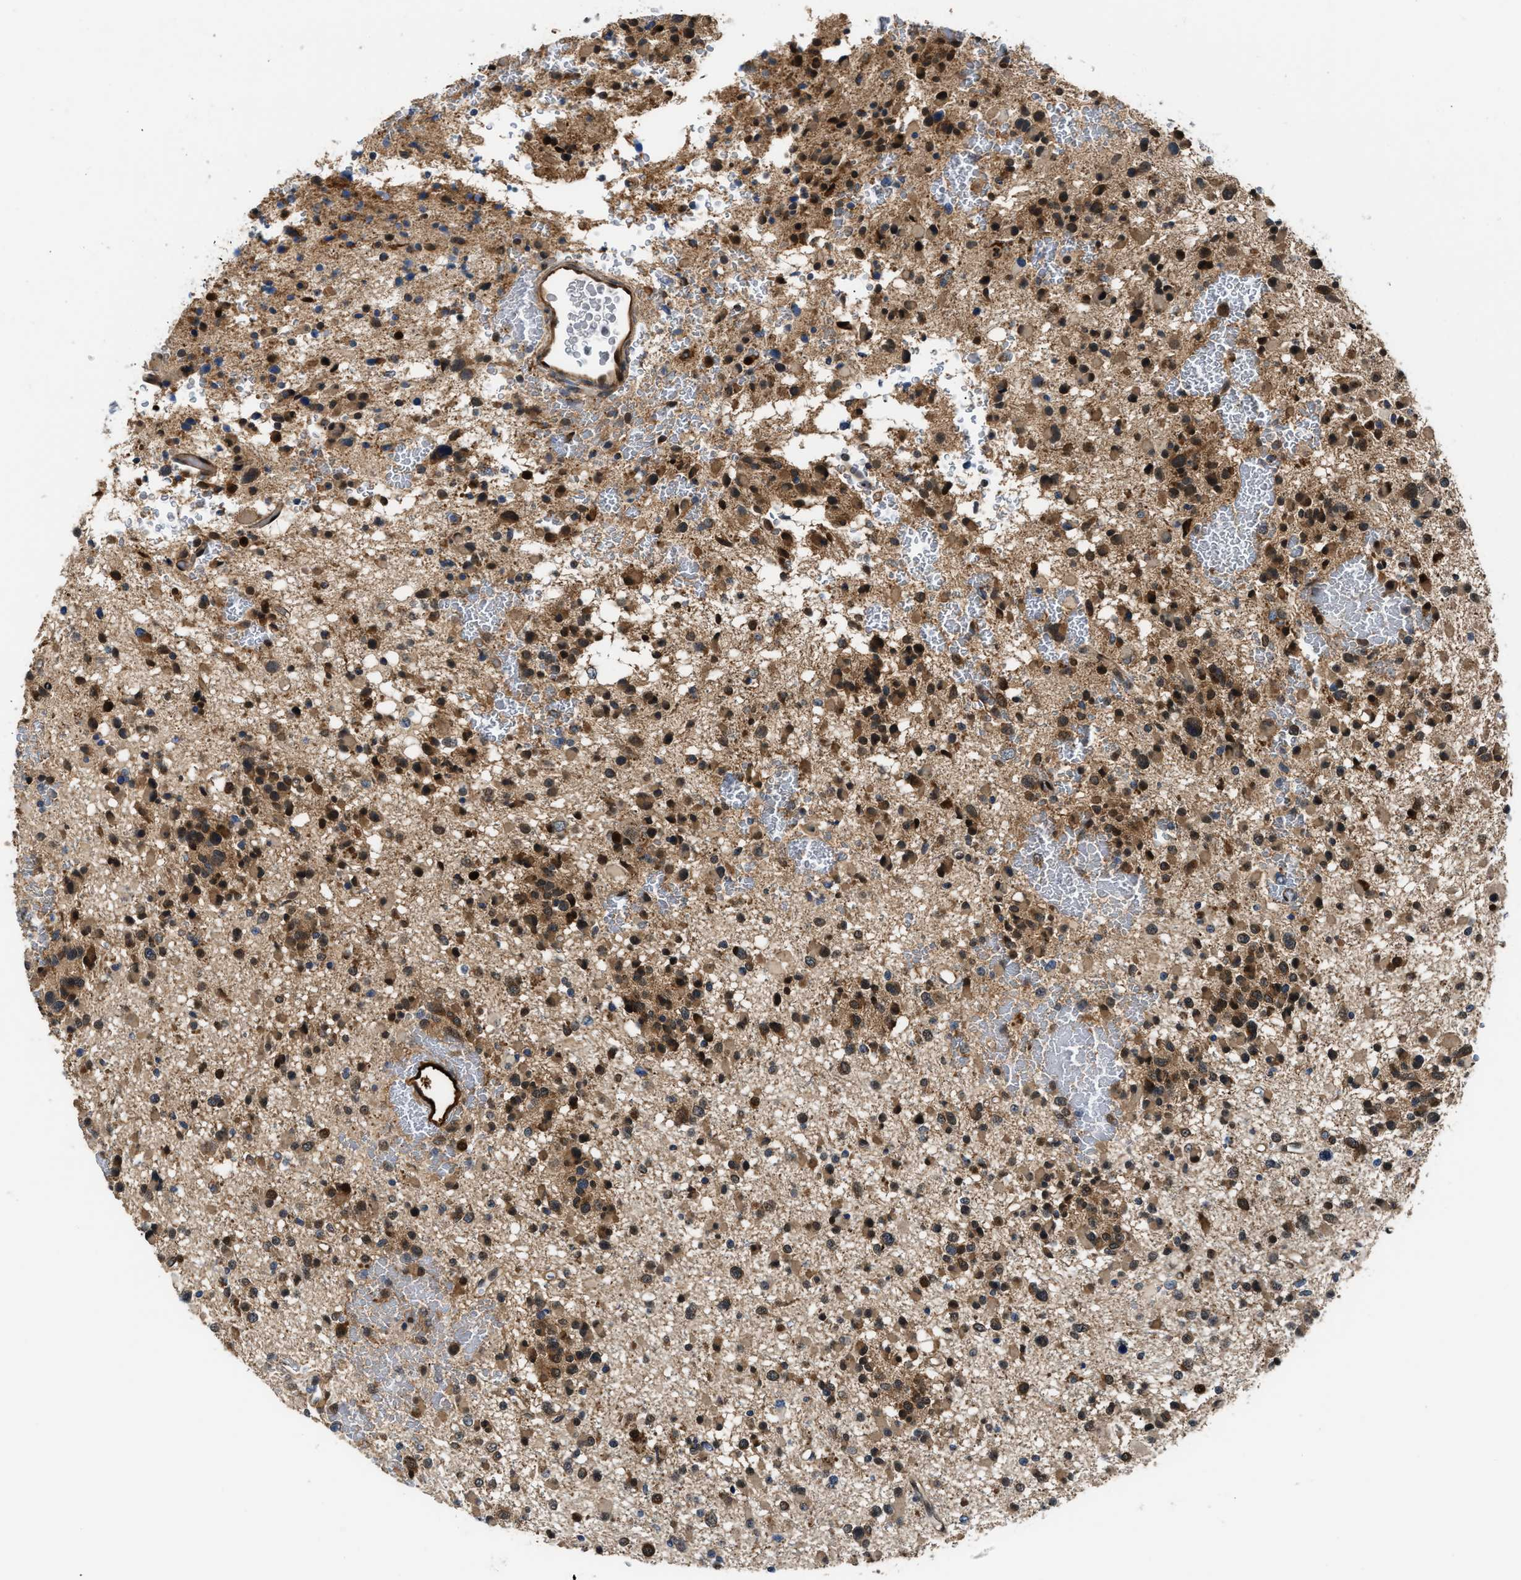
{"staining": {"intensity": "moderate", "quantity": ">75%", "location": "cytoplasmic/membranous,nuclear"}, "tissue": "glioma", "cell_type": "Tumor cells", "image_type": "cancer", "snomed": [{"axis": "morphology", "description": "Glioma, malignant, Low grade"}, {"axis": "topography", "description": "Brain"}], "caption": "Malignant glioma (low-grade) stained with IHC reveals moderate cytoplasmic/membranous and nuclear expression in about >75% of tumor cells. (Stains: DAB in brown, nuclei in blue, Microscopy: brightfield microscopy at high magnification).", "gene": "PPA1", "patient": {"sex": "female", "age": 22}}